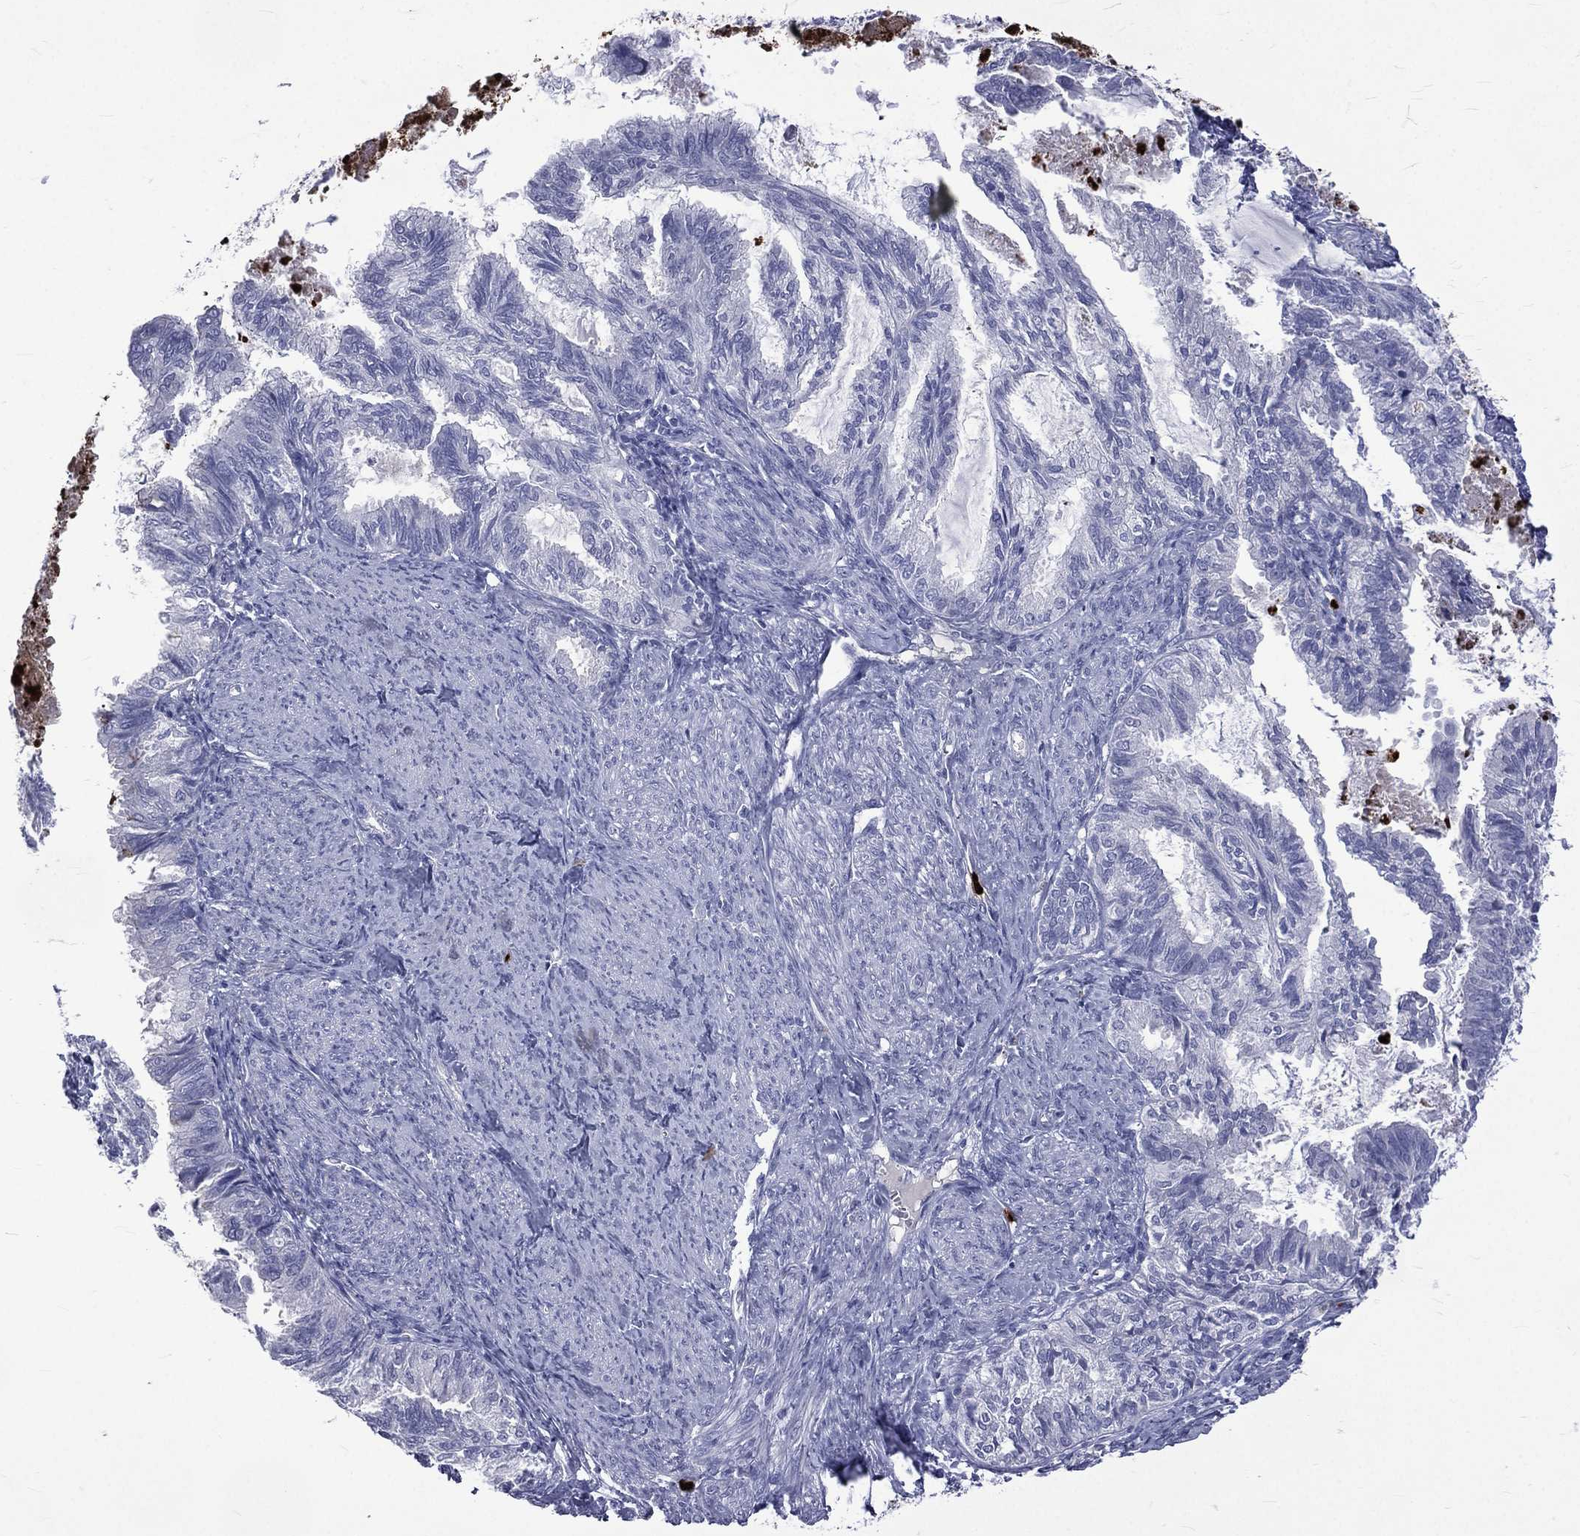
{"staining": {"intensity": "negative", "quantity": "none", "location": "none"}, "tissue": "endometrial cancer", "cell_type": "Tumor cells", "image_type": "cancer", "snomed": [{"axis": "morphology", "description": "Adenocarcinoma, NOS"}, {"axis": "topography", "description": "Endometrium"}], "caption": "Tumor cells are negative for protein expression in human endometrial cancer (adenocarcinoma). (DAB IHC, high magnification).", "gene": "ELANE", "patient": {"sex": "female", "age": 86}}